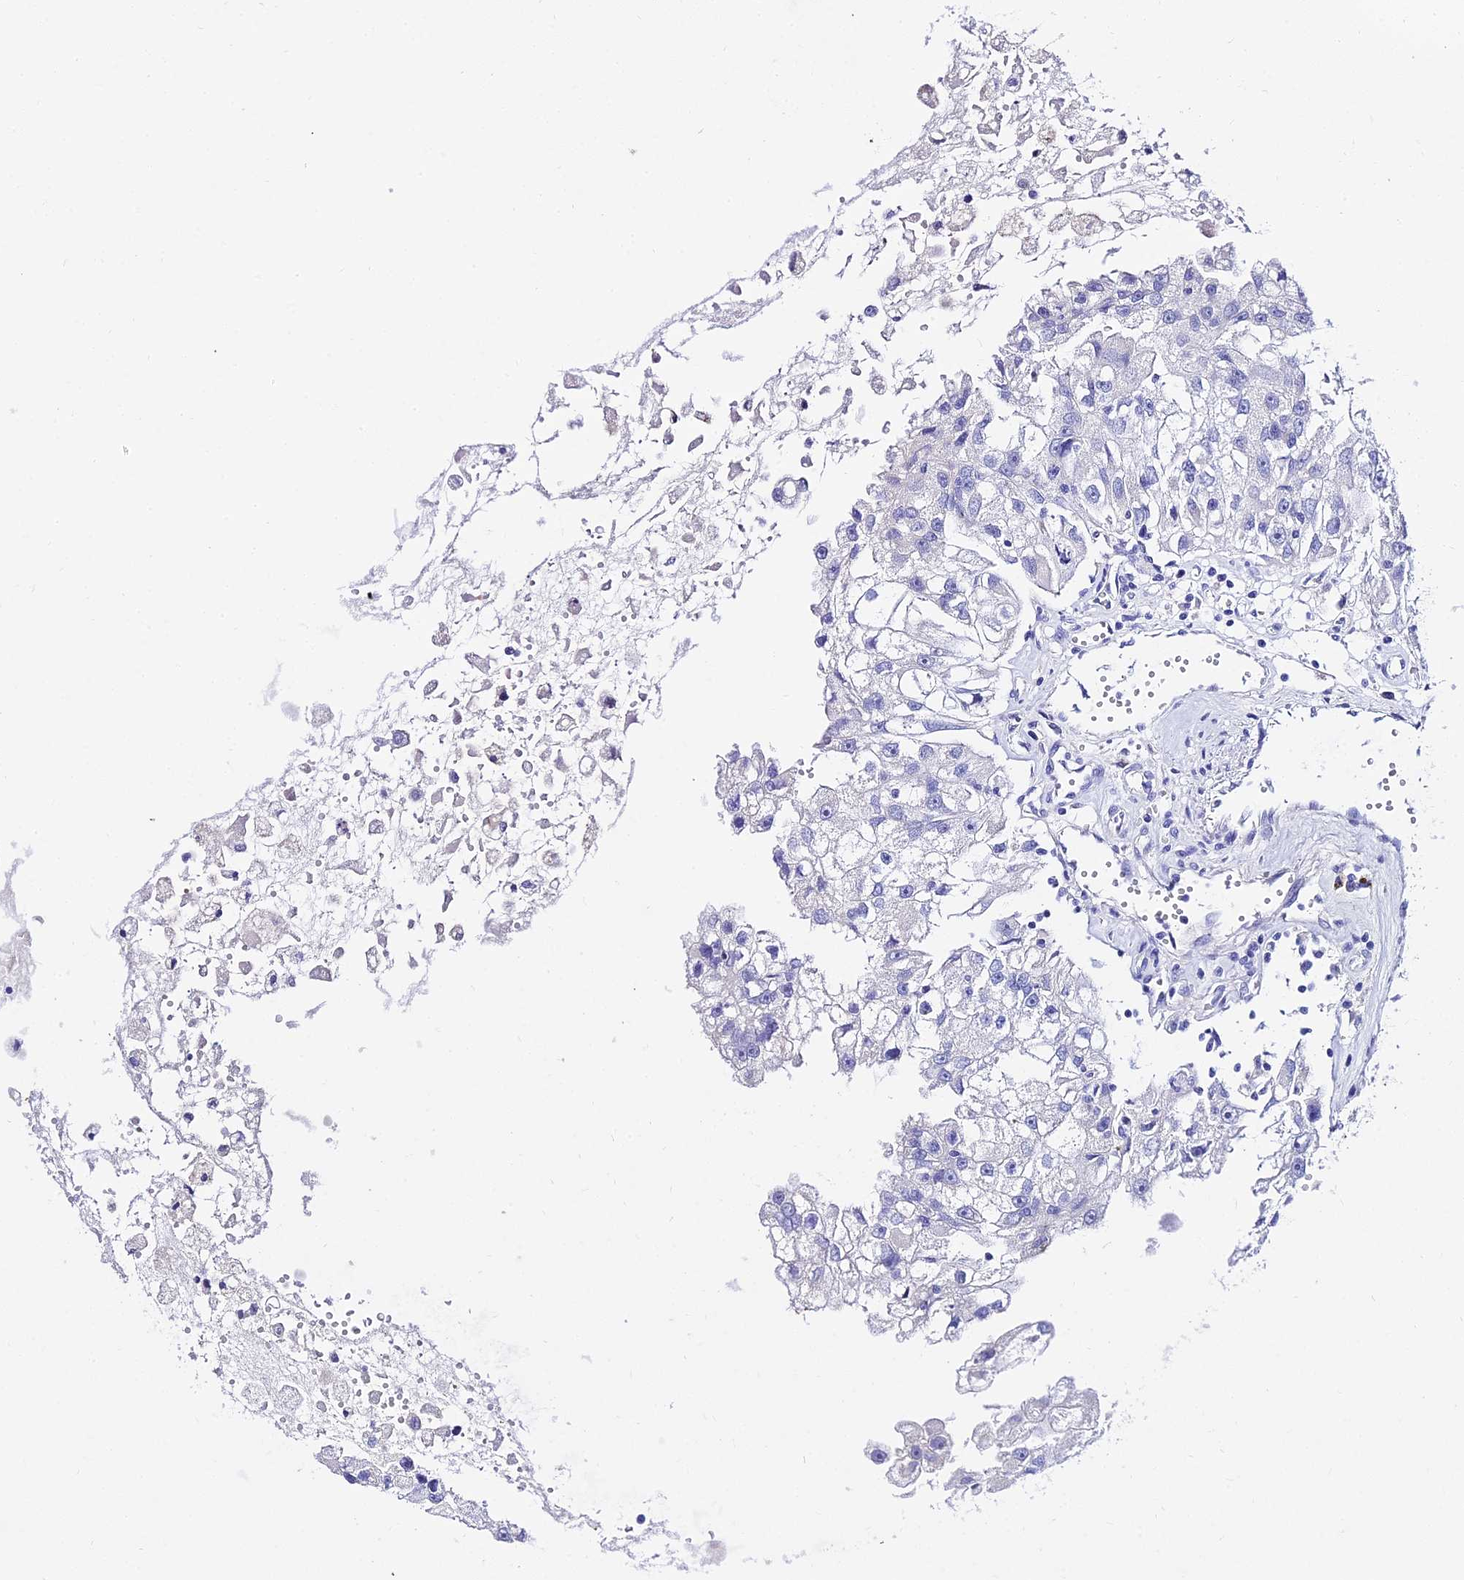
{"staining": {"intensity": "negative", "quantity": "none", "location": "none"}, "tissue": "renal cancer", "cell_type": "Tumor cells", "image_type": "cancer", "snomed": [{"axis": "morphology", "description": "Adenocarcinoma, NOS"}, {"axis": "topography", "description": "Kidney"}], "caption": "This is an IHC micrograph of human renal cancer (adenocarcinoma). There is no positivity in tumor cells.", "gene": "DEFB106A", "patient": {"sex": "male", "age": 63}}